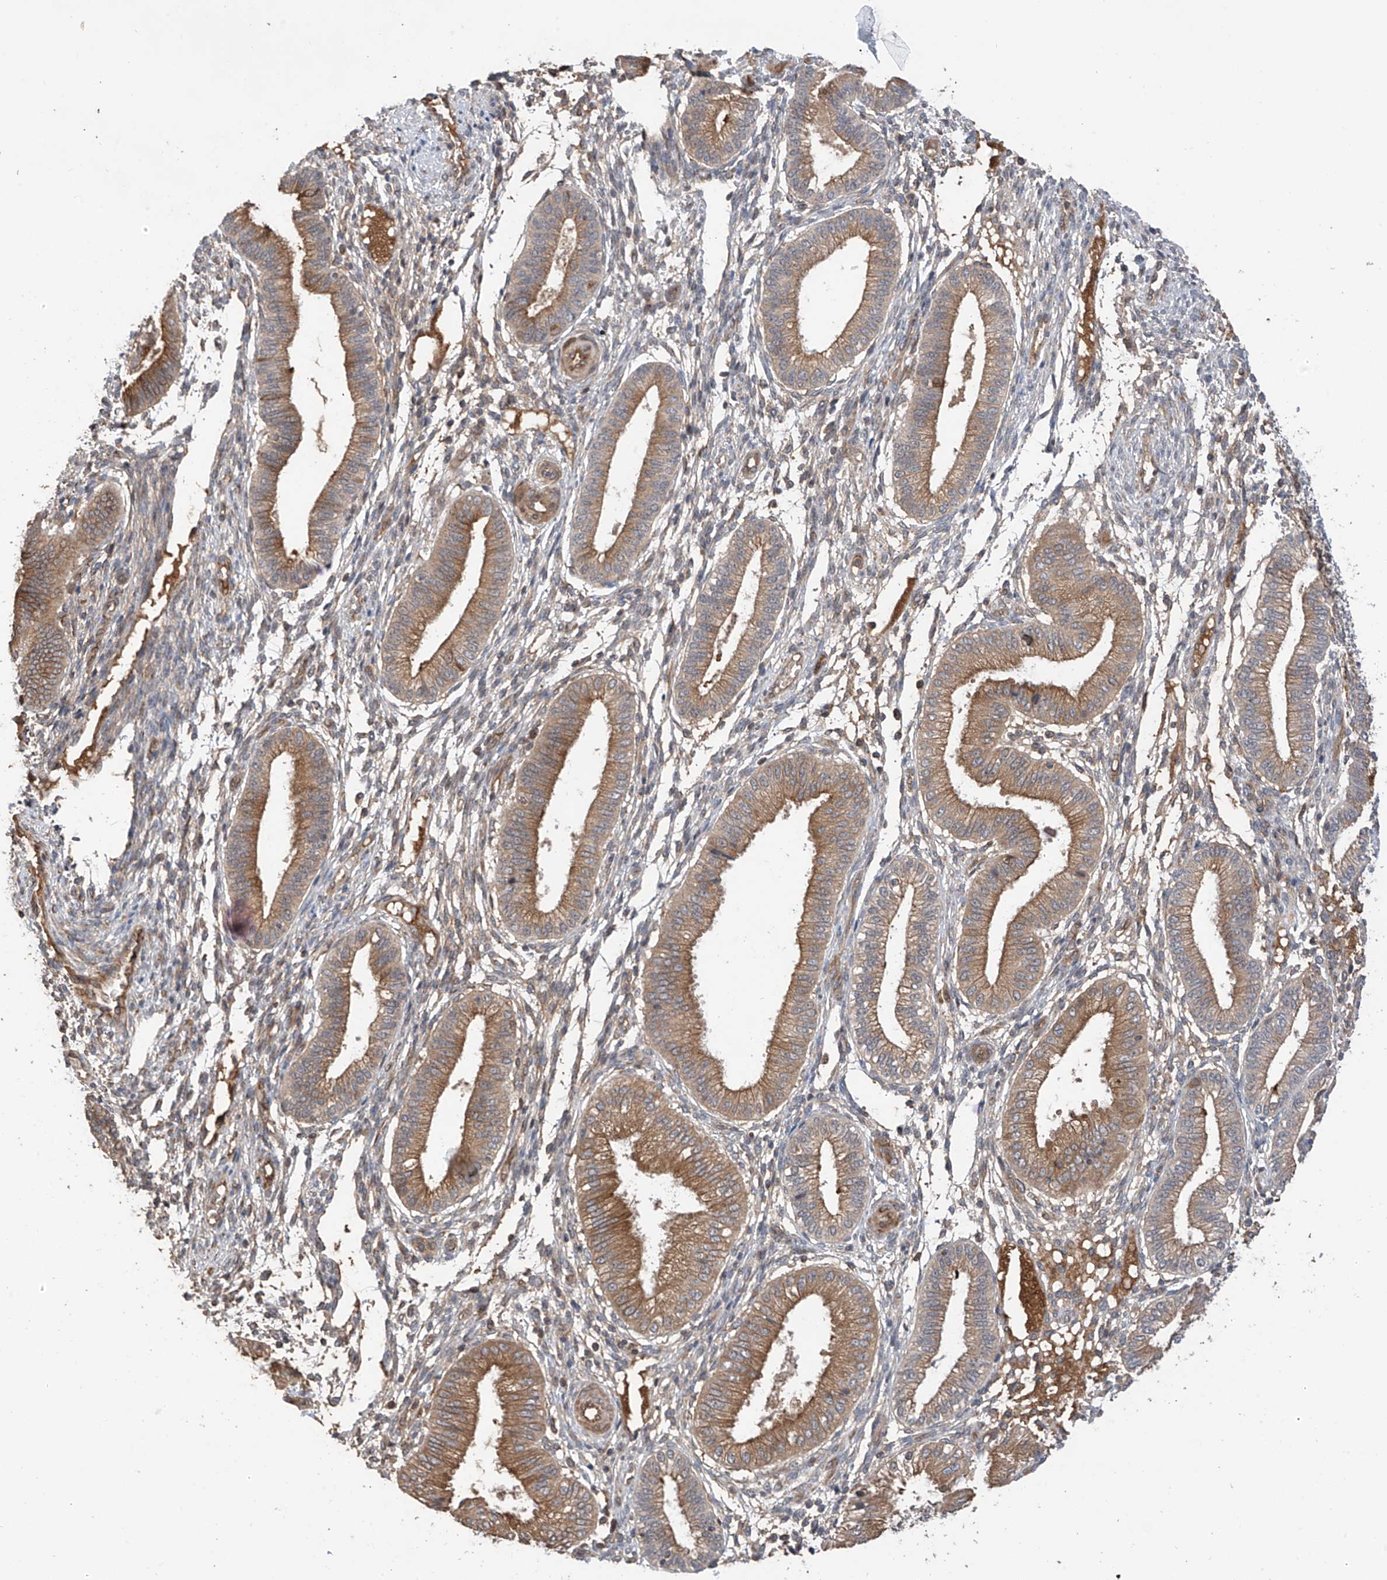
{"staining": {"intensity": "weak", "quantity": "<25%", "location": "cytoplasmic/membranous"}, "tissue": "endometrium", "cell_type": "Cells in endometrial stroma", "image_type": "normal", "snomed": [{"axis": "morphology", "description": "Normal tissue, NOS"}, {"axis": "topography", "description": "Endometrium"}], "caption": "Endometrium stained for a protein using immunohistochemistry (IHC) displays no staining cells in endometrial stroma.", "gene": "RPAIN", "patient": {"sex": "female", "age": 39}}